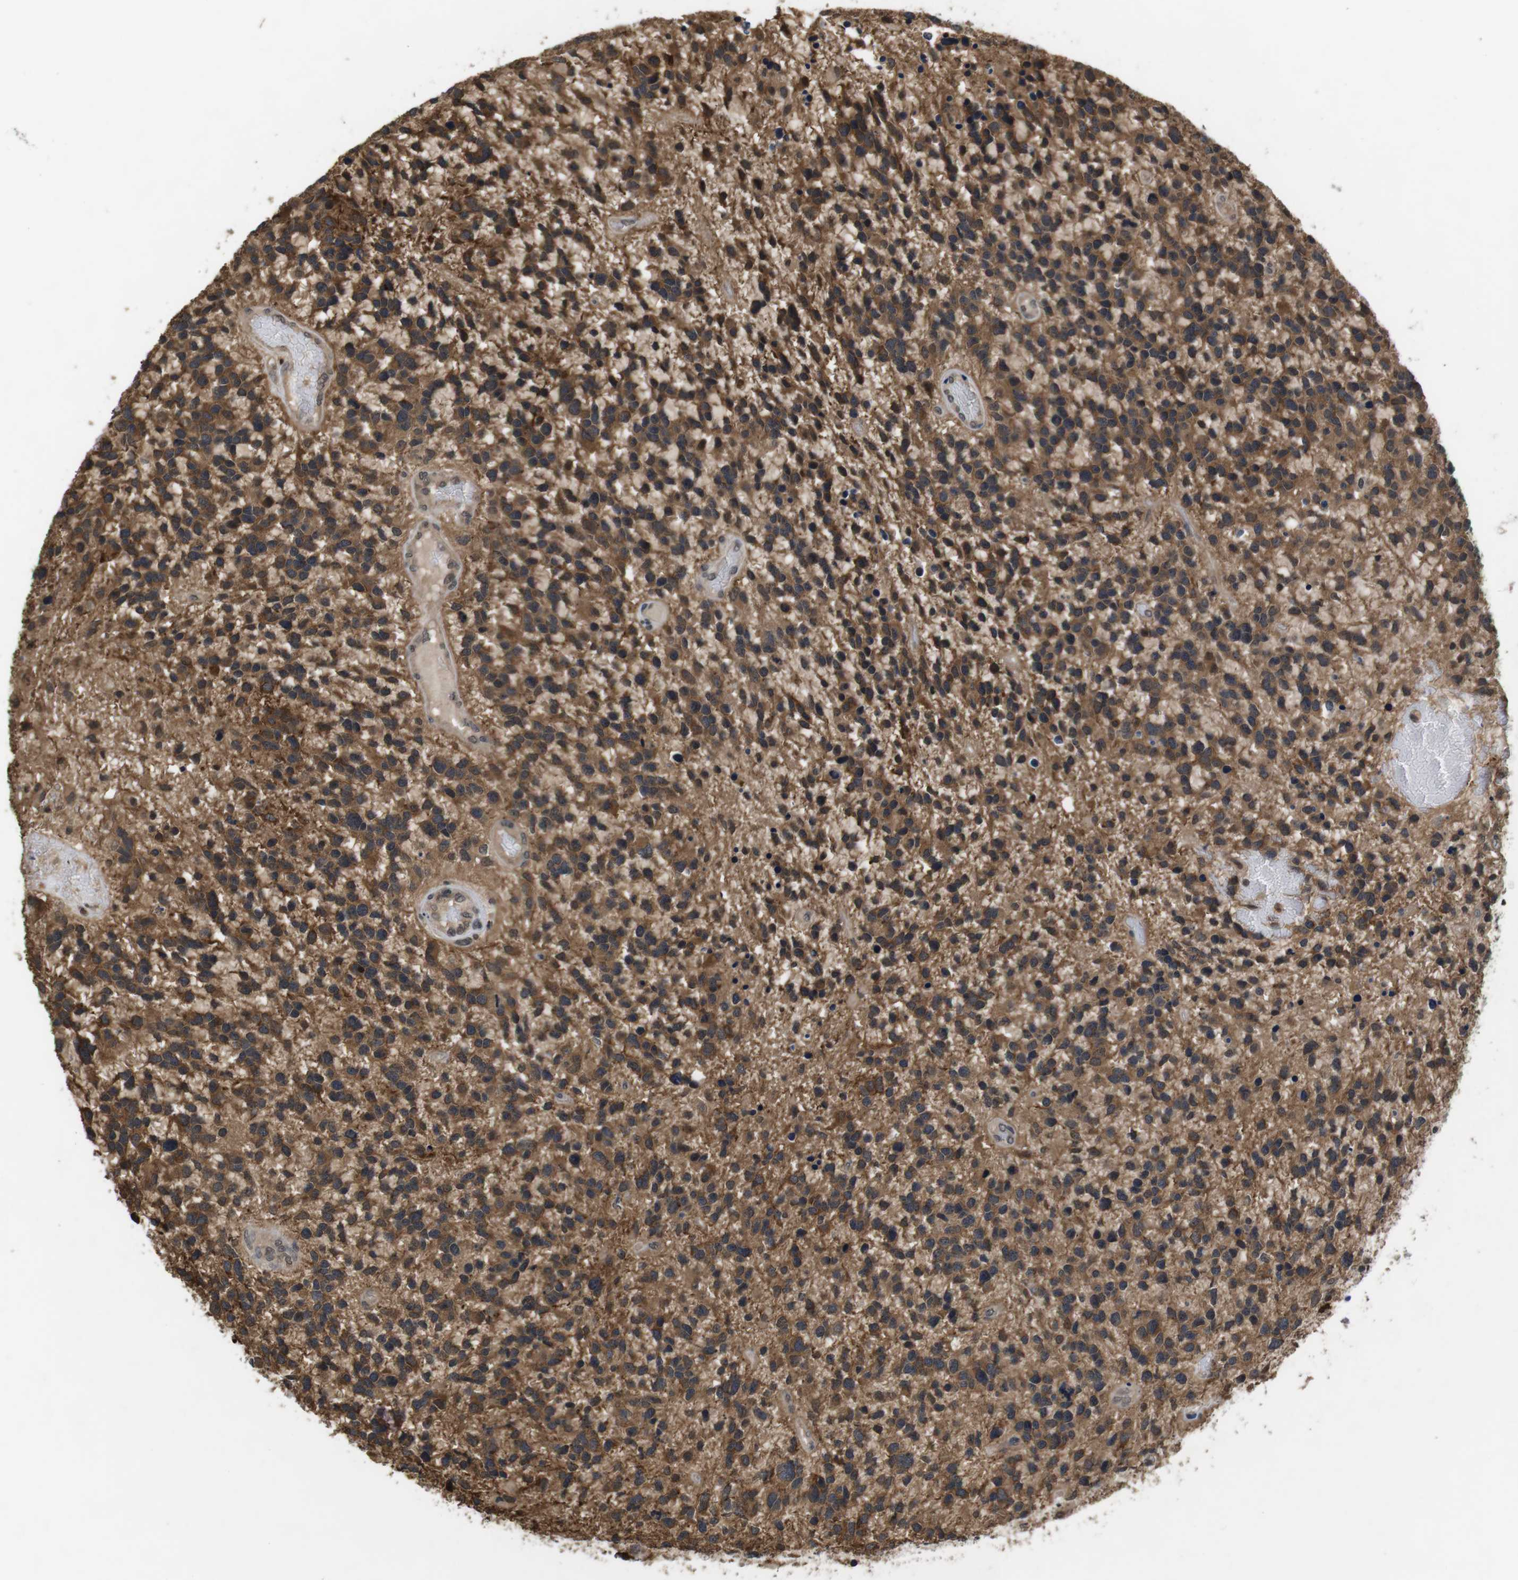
{"staining": {"intensity": "moderate", "quantity": ">75%", "location": "cytoplasmic/membranous"}, "tissue": "glioma", "cell_type": "Tumor cells", "image_type": "cancer", "snomed": [{"axis": "morphology", "description": "Glioma, malignant, High grade"}, {"axis": "topography", "description": "Brain"}], "caption": "IHC photomicrograph of human high-grade glioma (malignant) stained for a protein (brown), which shows medium levels of moderate cytoplasmic/membranous staining in about >75% of tumor cells.", "gene": "FADD", "patient": {"sex": "female", "age": 58}}